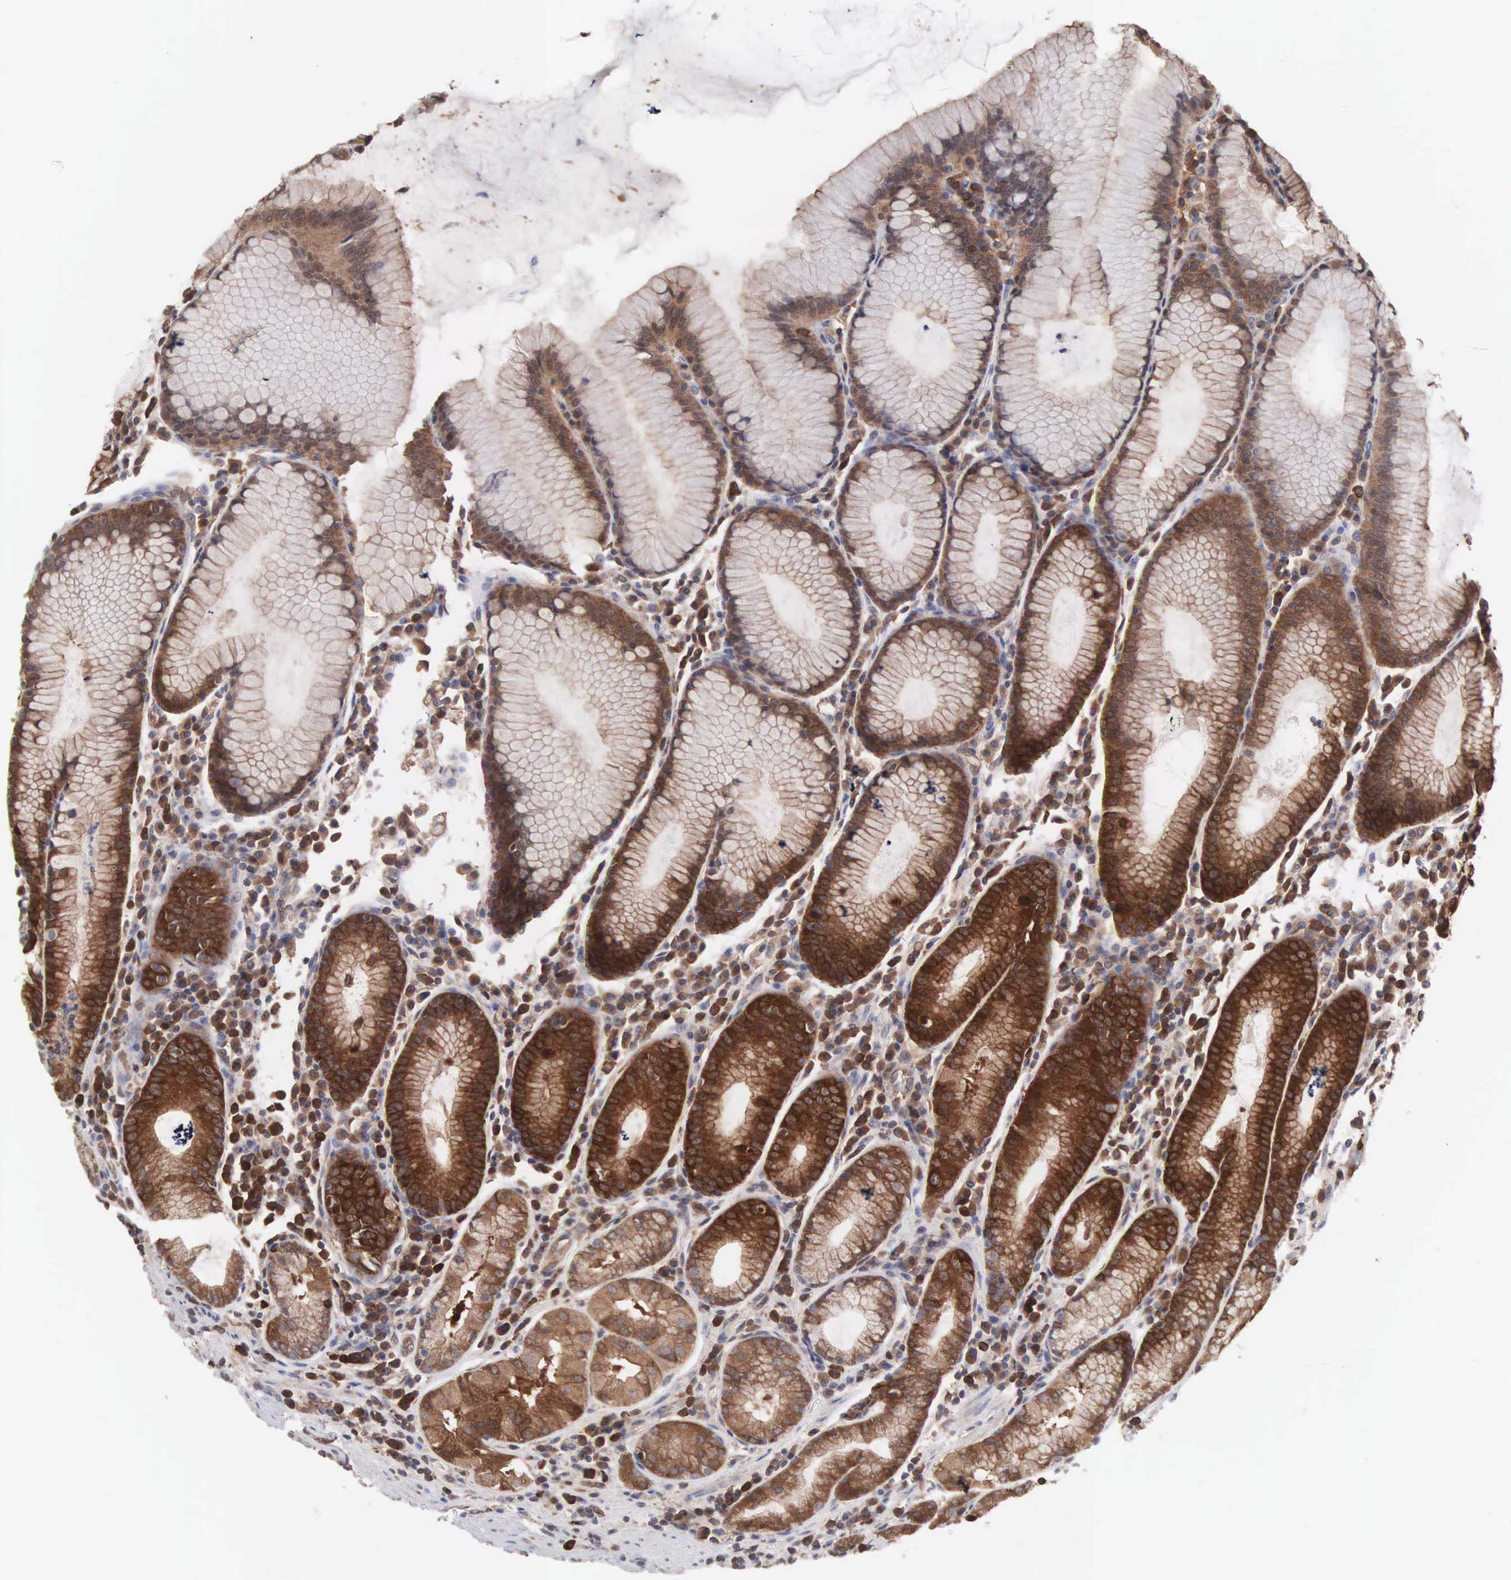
{"staining": {"intensity": "strong", "quantity": ">75%", "location": "cytoplasmic/membranous"}, "tissue": "stomach", "cell_type": "Glandular cells", "image_type": "normal", "snomed": [{"axis": "morphology", "description": "Normal tissue, NOS"}, {"axis": "topography", "description": "Stomach, lower"}], "caption": "Immunohistochemistry photomicrograph of normal stomach: human stomach stained using immunohistochemistry displays high levels of strong protein expression localized specifically in the cytoplasmic/membranous of glandular cells, appearing as a cytoplasmic/membranous brown color.", "gene": "MTHFD1", "patient": {"sex": "female", "age": 43}}